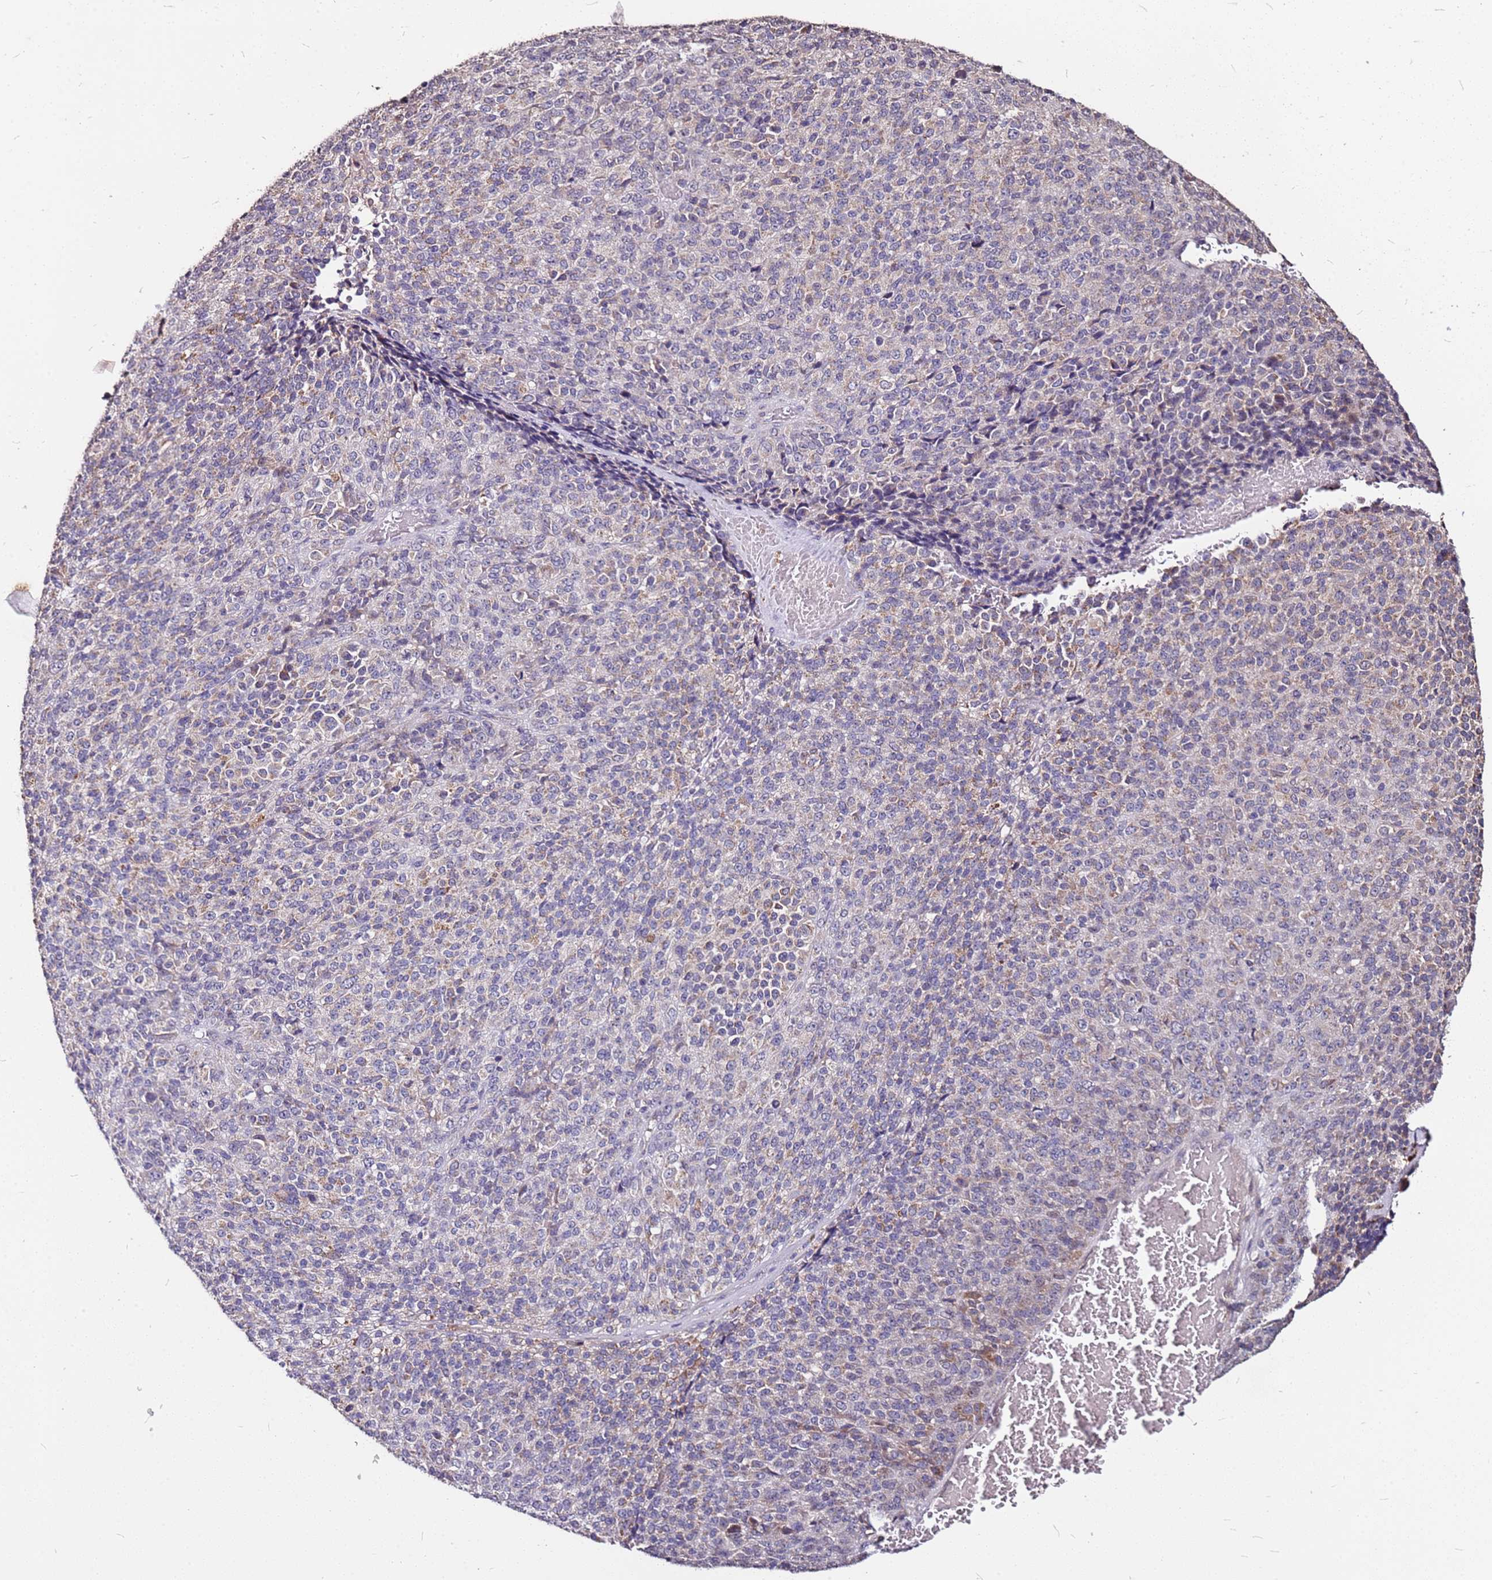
{"staining": {"intensity": "weak", "quantity": "25%-75%", "location": "cytoplasmic/membranous"}, "tissue": "melanoma", "cell_type": "Tumor cells", "image_type": "cancer", "snomed": [{"axis": "morphology", "description": "Malignant melanoma, Metastatic site"}, {"axis": "topography", "description": "Brain"}], "caption": "Protein expression analysis of melanoma demonstrates weak cytoplasmic/membranous expression in approximately 25%-75% of tumor cells.", "gene": "DCDC2C", "patient": {"sex": "female", "age": 56}}